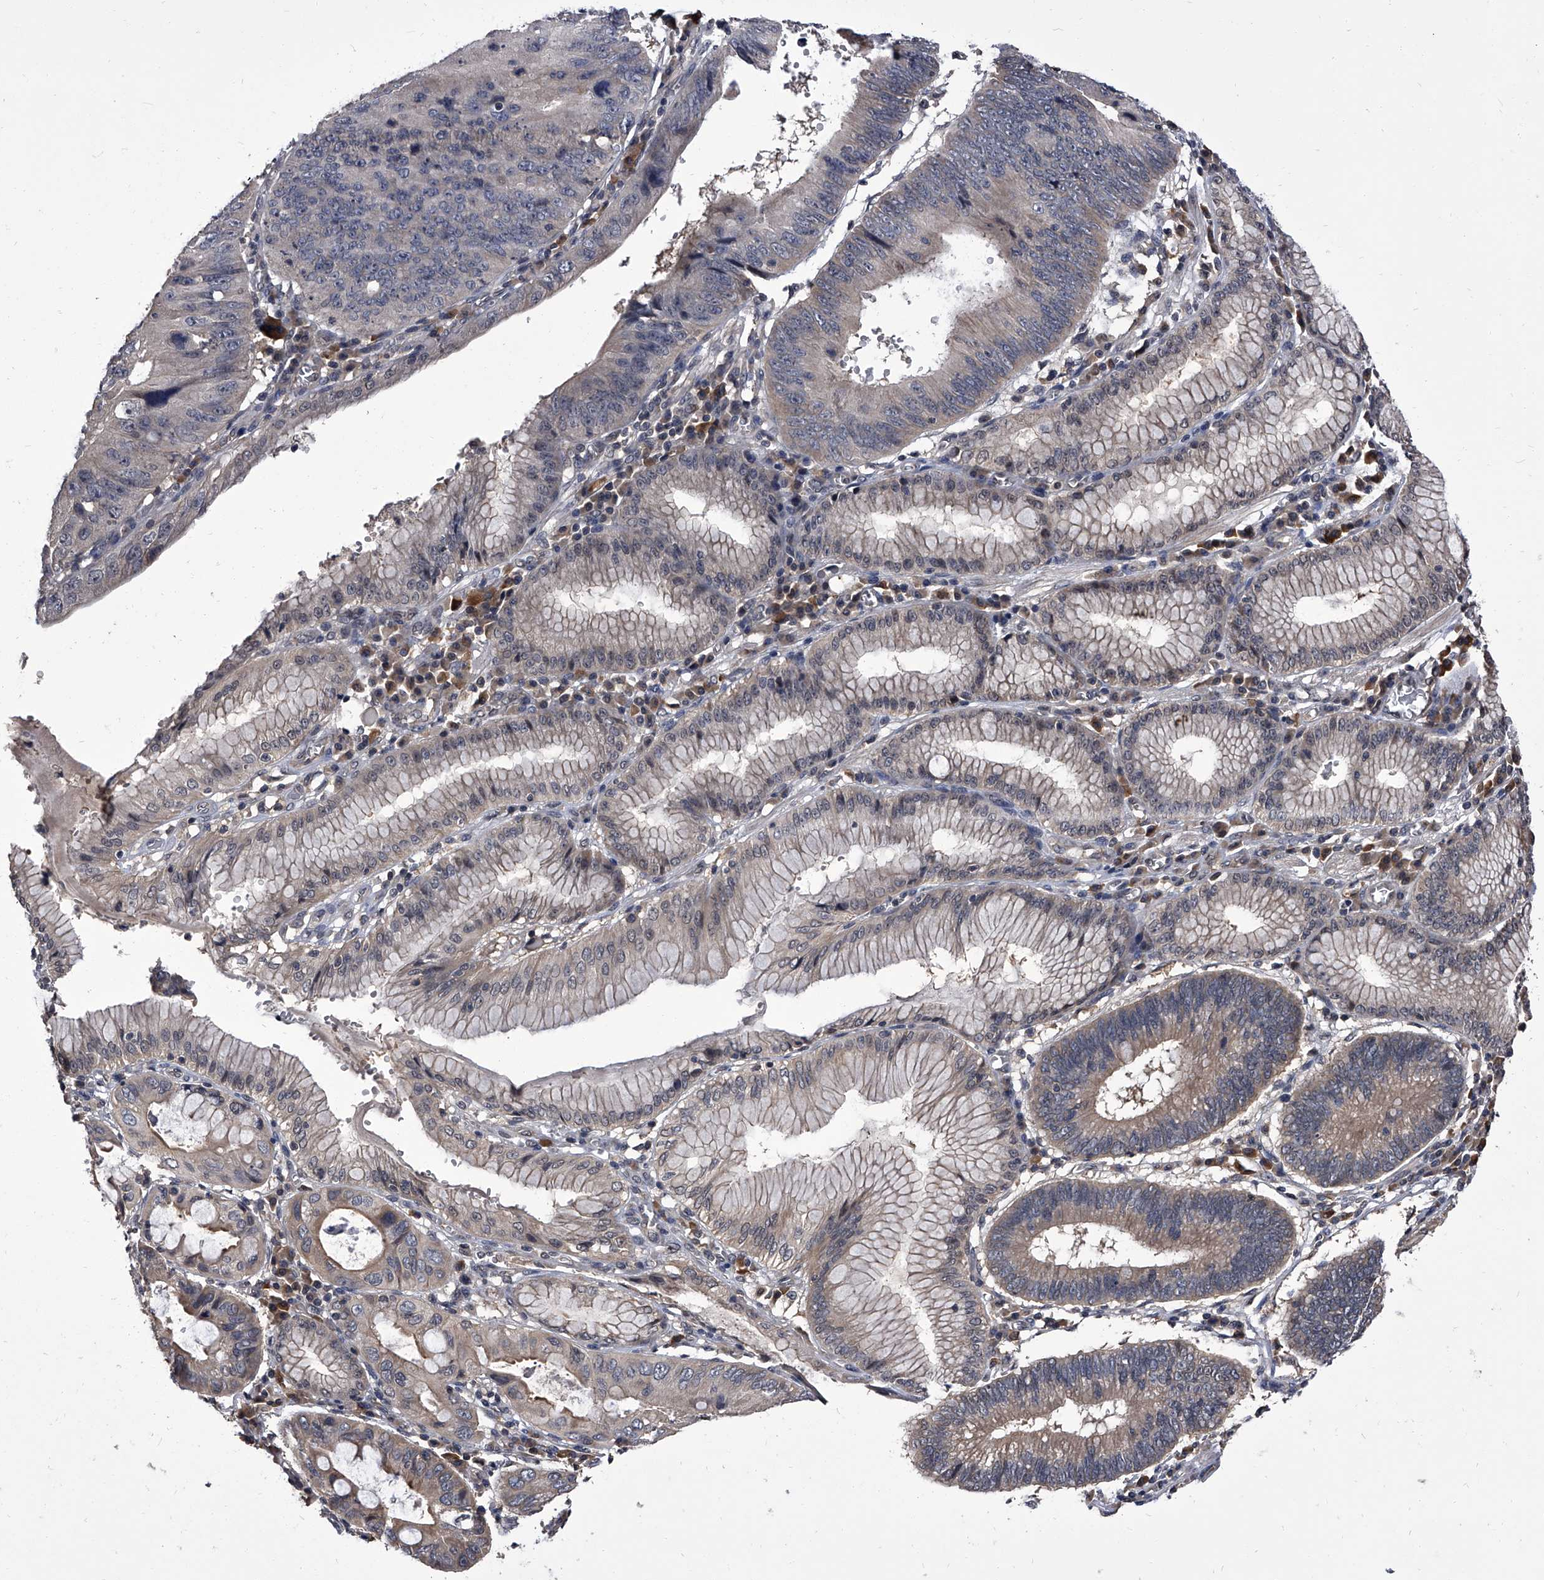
{"staining": {"intensity": "weak", "quantity": "25%-75%", "location": "cytoplasmic/membranous"}, "tissue": "stomach cancer", "cell_type": "Tumor cells", "image_type": "cancer", "snomed": [{"axis": "morphology", "description": "Adenocarcinoma, NOS"}, {"axis": "topography", "description": "Stomach"}], "caption": "Protein expression analysis of human adenocarcinoma (stomach) reveals weak cytoplasmic/membranous expression in about 25%-75% of tumor cells.", "gene": "SLC18B1", "patient": {"sex": "male", "age": 59}}